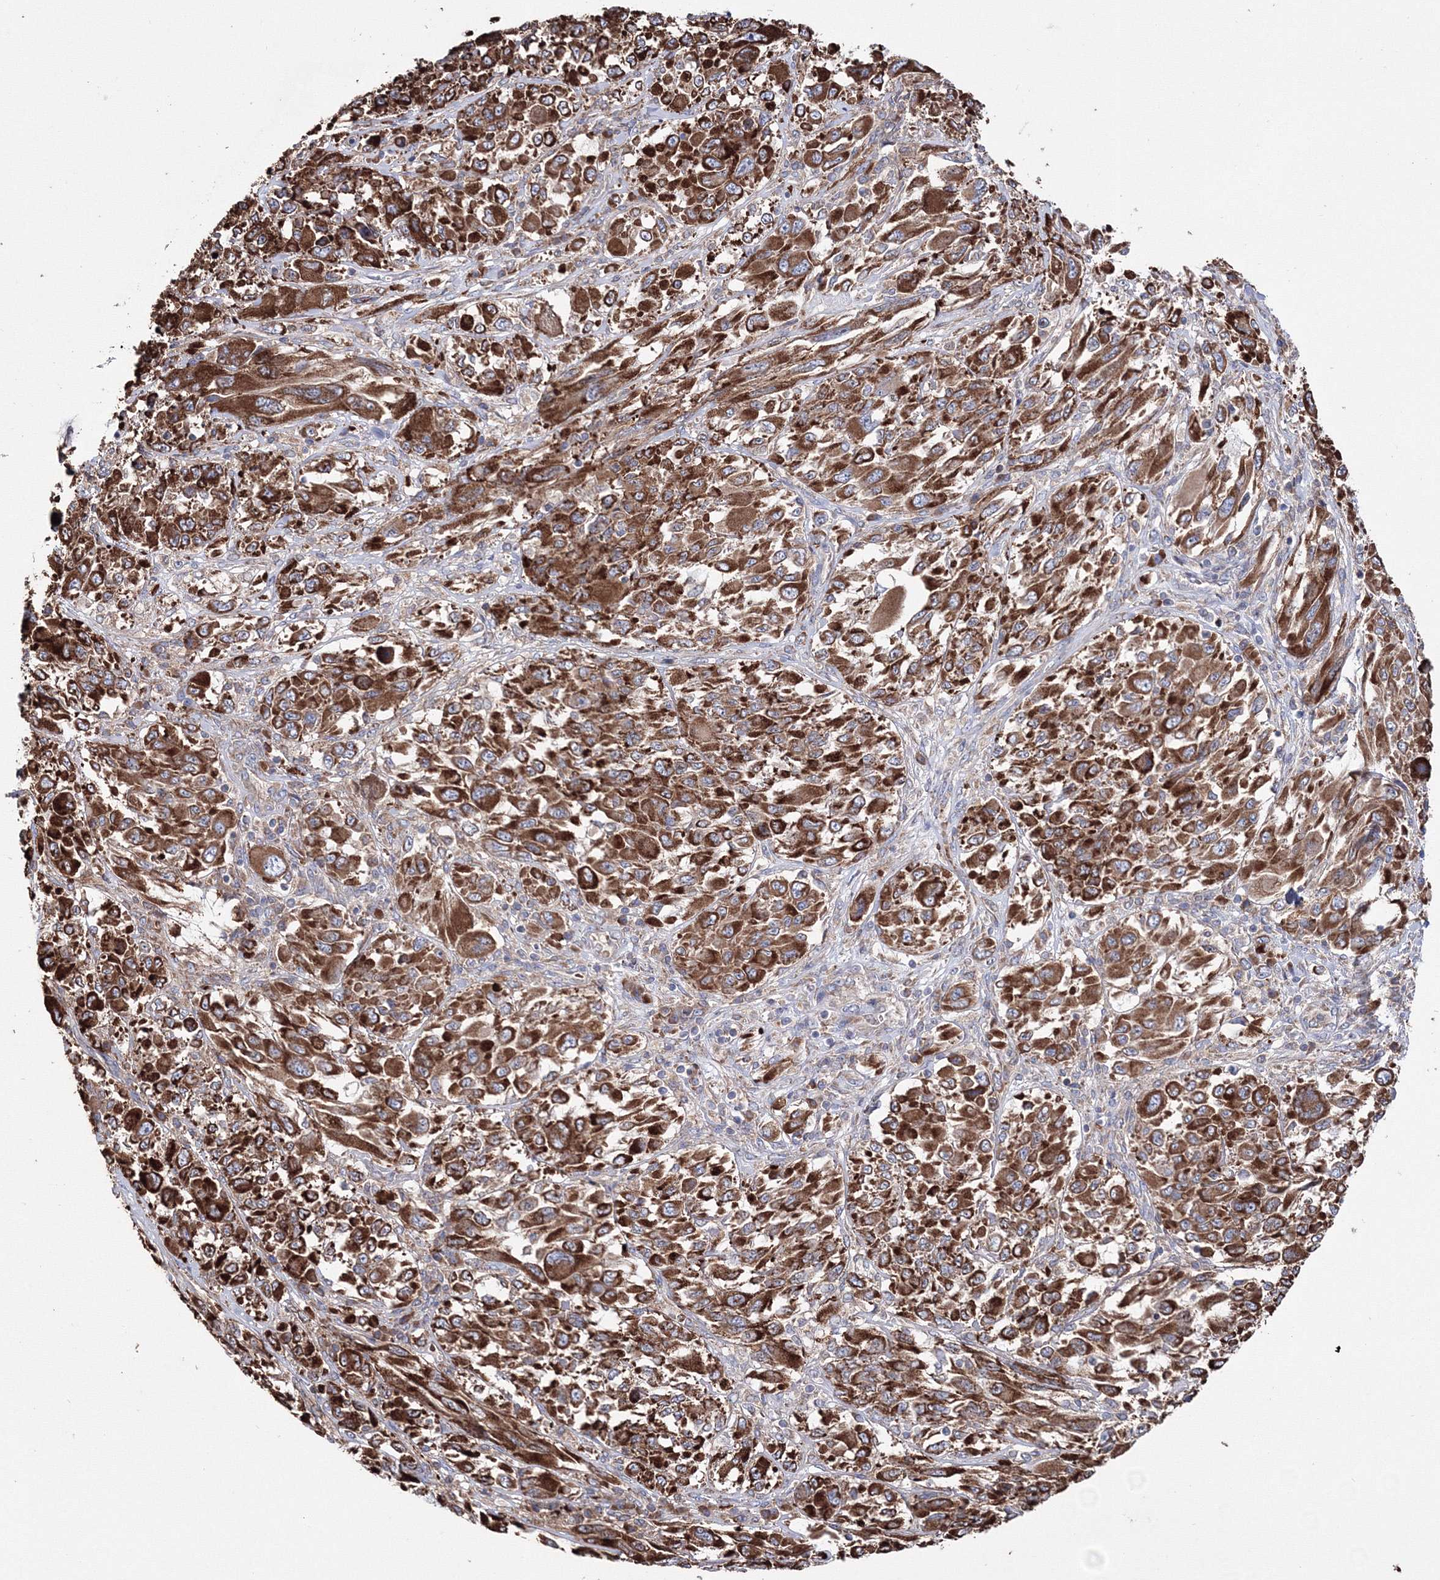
{"staining": {"intensity": "strong", "quantity": ">75%", "location": "cytoplasmic/membranous"}, "tissue": "melanoma", "cell_type": "Tumor cells", "image_type": "cancer", "snomed": [{"axis": "morphology", "description": "Malignant melanoma, NOS"}, {"axis": "topography", "description": "Skin"}], "caption": "A brown stain labels strong cytoplasmic/membranous positivity of a protein in melanoma tumor cells.", "gene": "VPS8", "patient": {"sex": "female", "age": 91}}